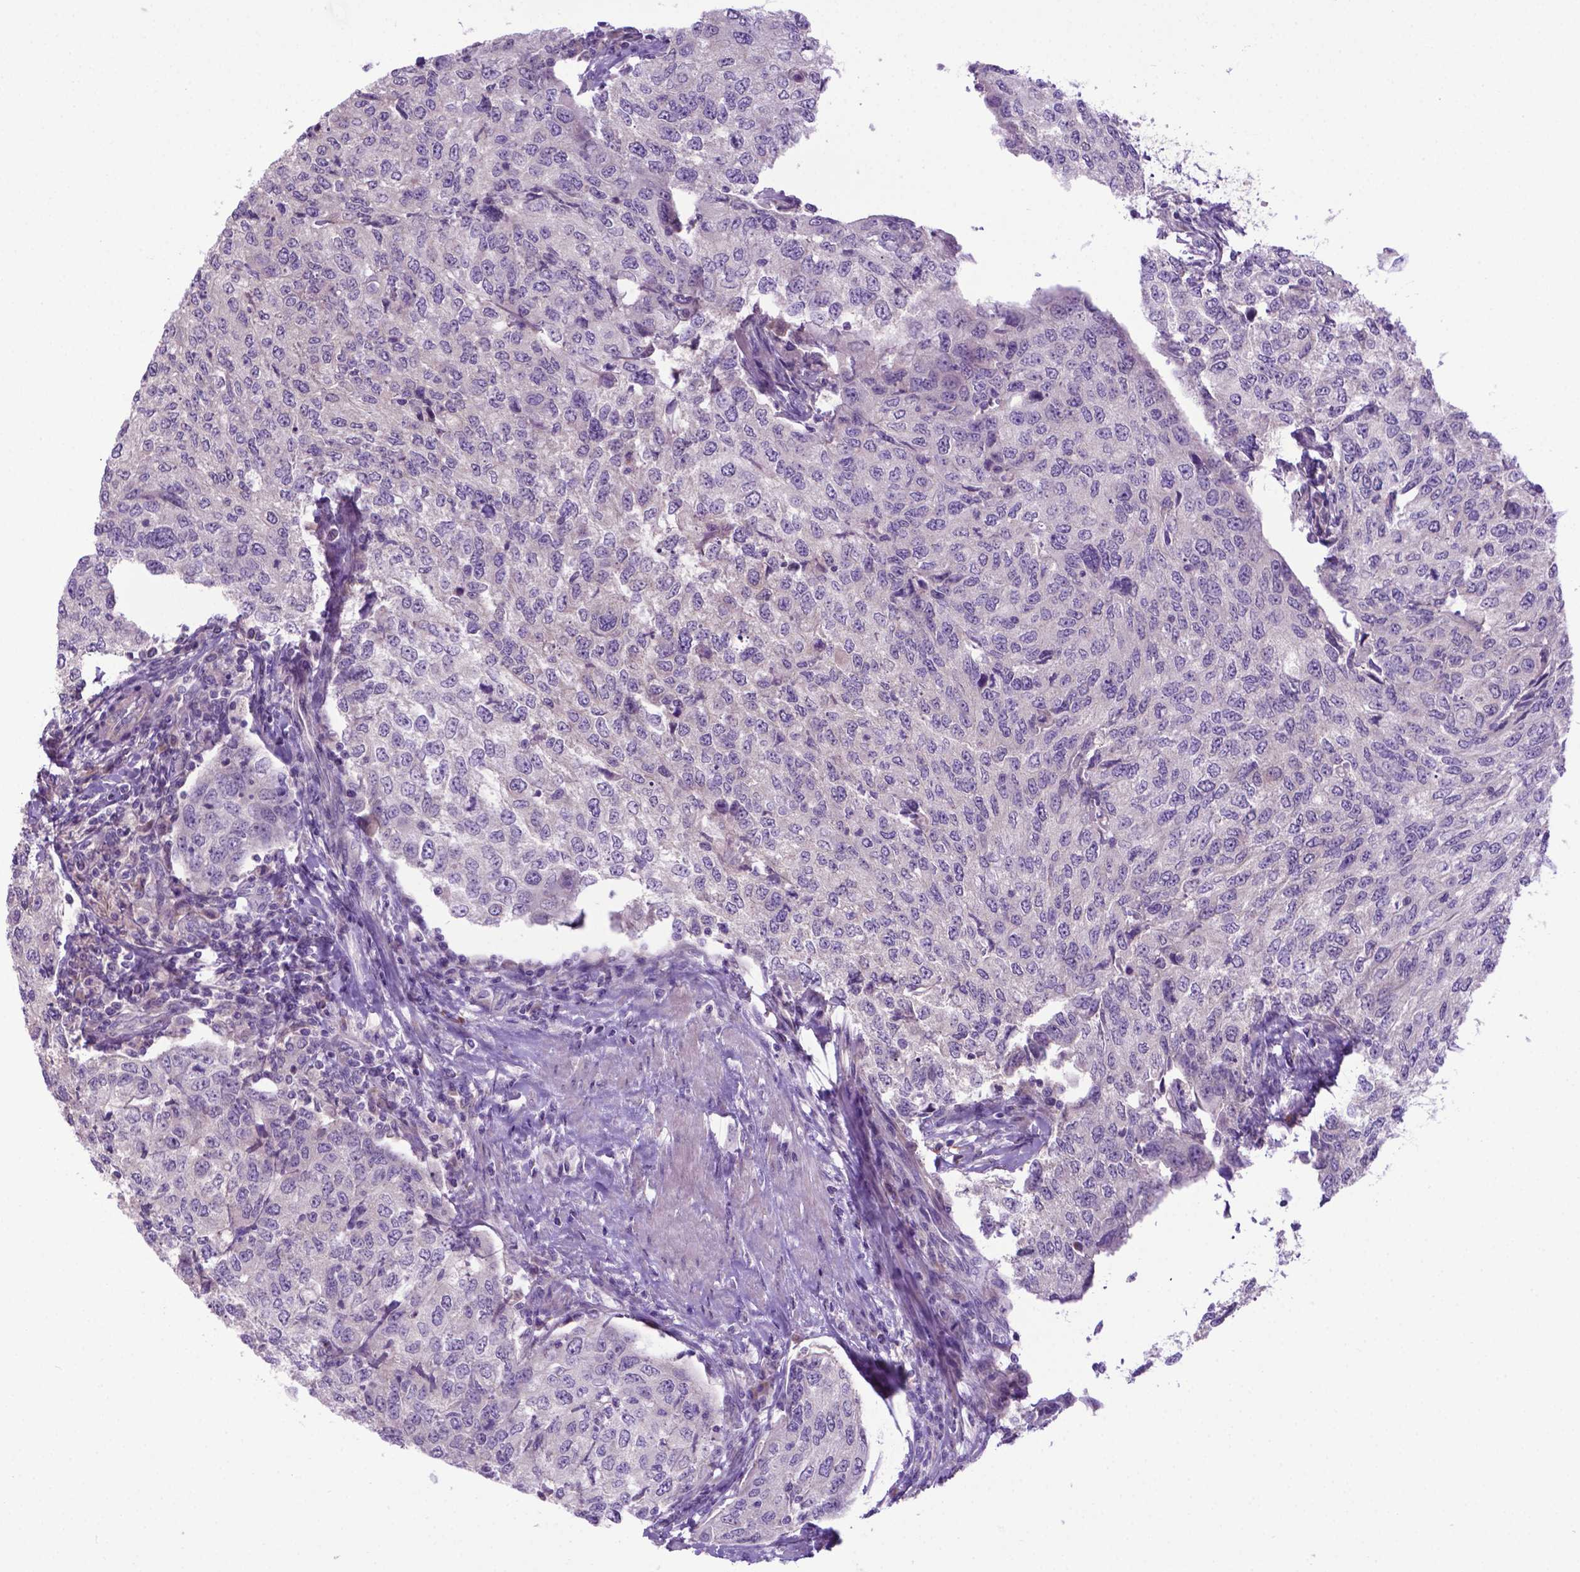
{"staining": {"intensity": "negative", "quantity": "none", "location": "none"}, "tissue": "urothelial cancer", "cell_type": "Tumor cells", "image_type": "cancer", "snomed": [{"axis": "morphology", "description": "Urothelial carcinoma, High grade"}, {"axis": "topography", "description": "Urinary bladder"}], "caption": "High power microscopy photomicrograph of an immunohistochemistry (IHC) photomicrograph of high-grade urothelial carcinoma, revealing no significant expression in tumor cells.", "gene": "ADRA2B", "patient": {"sex": "female", "age": 78}}